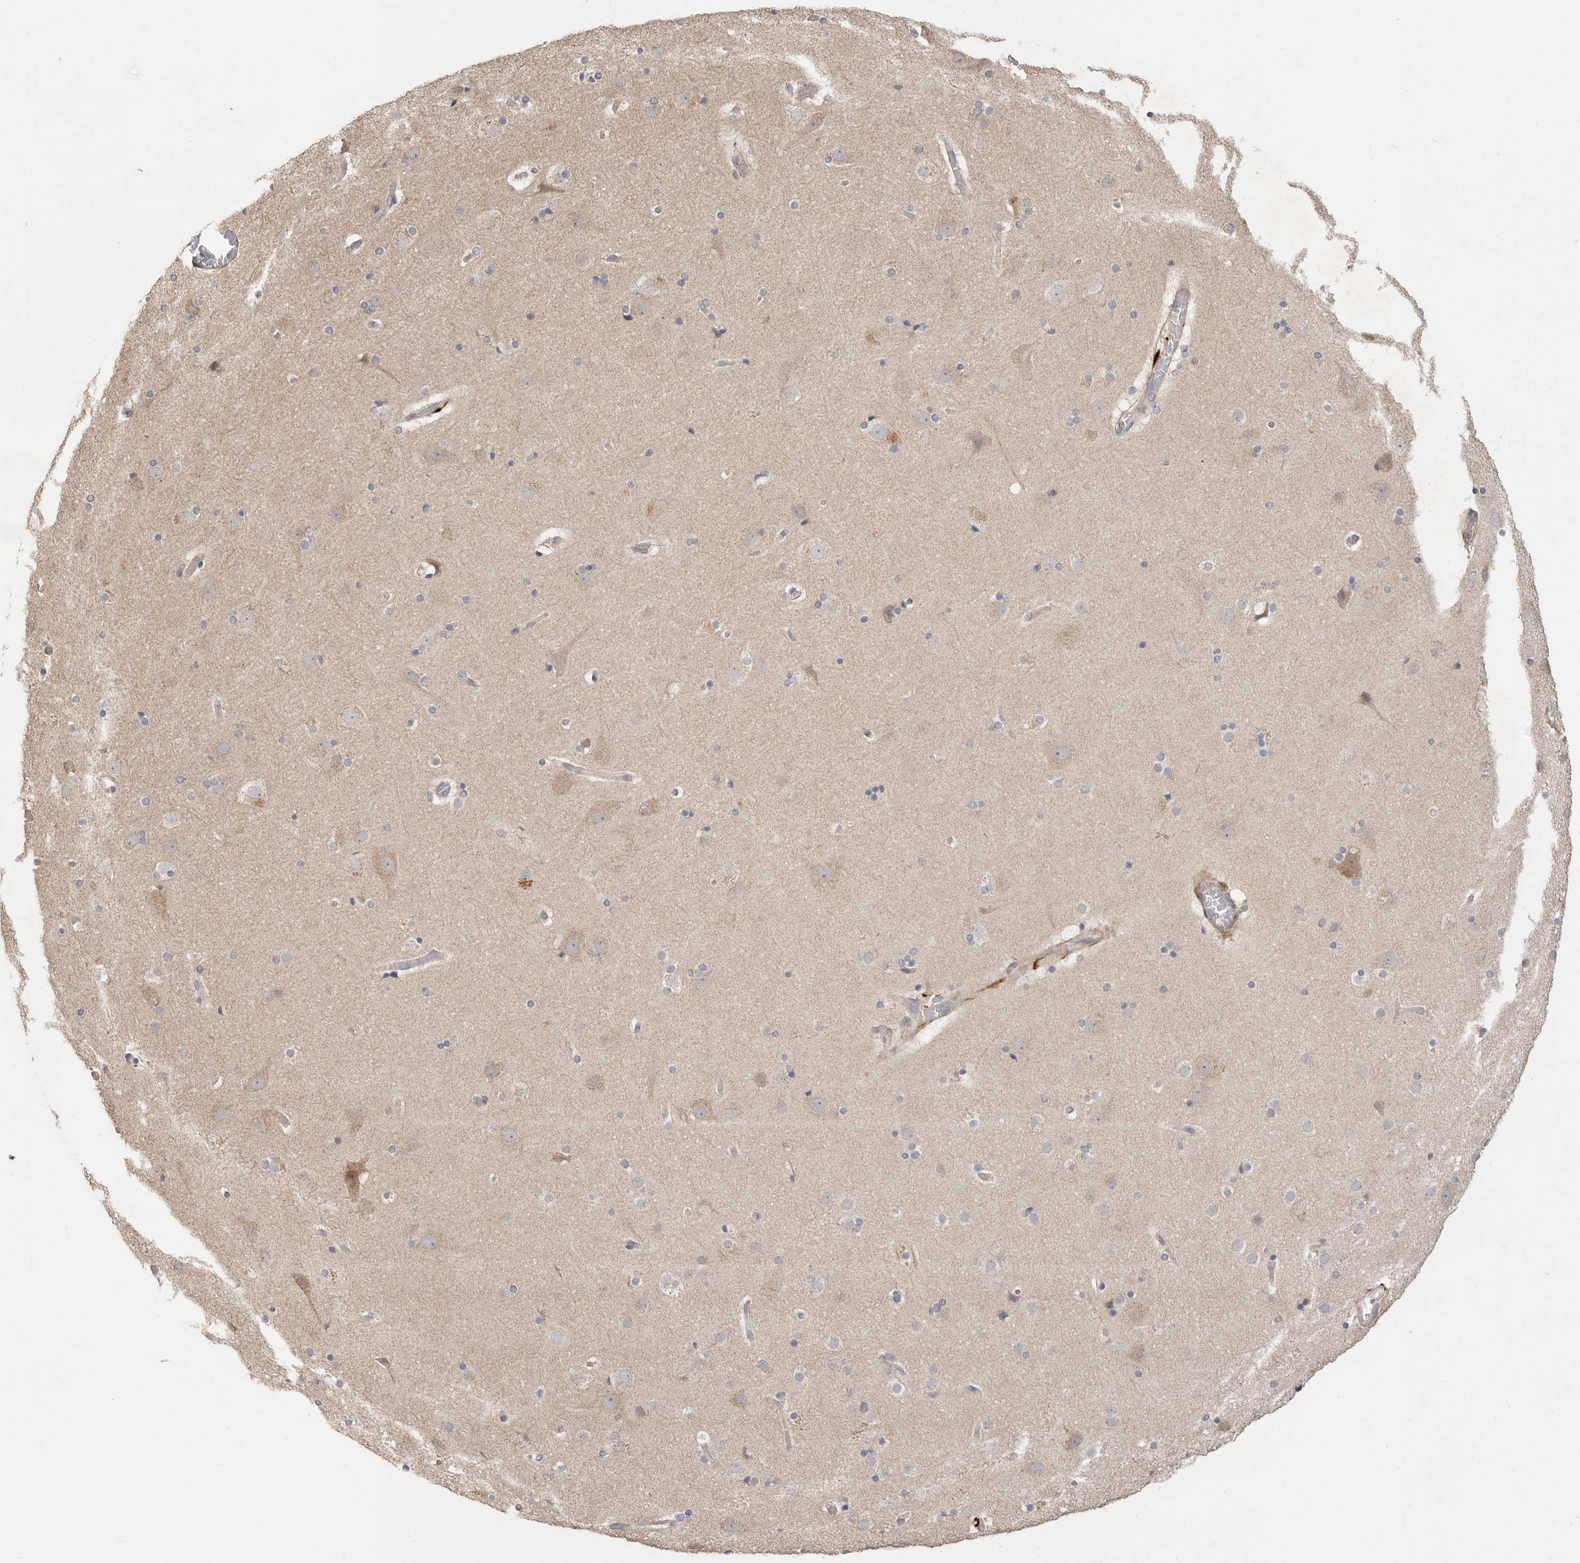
{"staining": {"intensity": "weak", "quantity": "<25%", "location": "cytoplasmic/membranous"}, "tissue": "cerebral cortex", "cell_type": "Endothelial cells", "image_type": "normal", "snomed": [{"axis": "morphology", "description": "Normal tissue, NOS"}, {"axis": "topography", "description": "Cerebral cortex"}], "caption": "This photomicrograph is of normal cerebral cortex stained with immunohistochemistry (IHC) to label a protein in brown with the nuclei are counter-stained blue. There is no staining in endothelial cells.", "gene": "USH1C", "patient": {"sex": "male", "age": 57}}